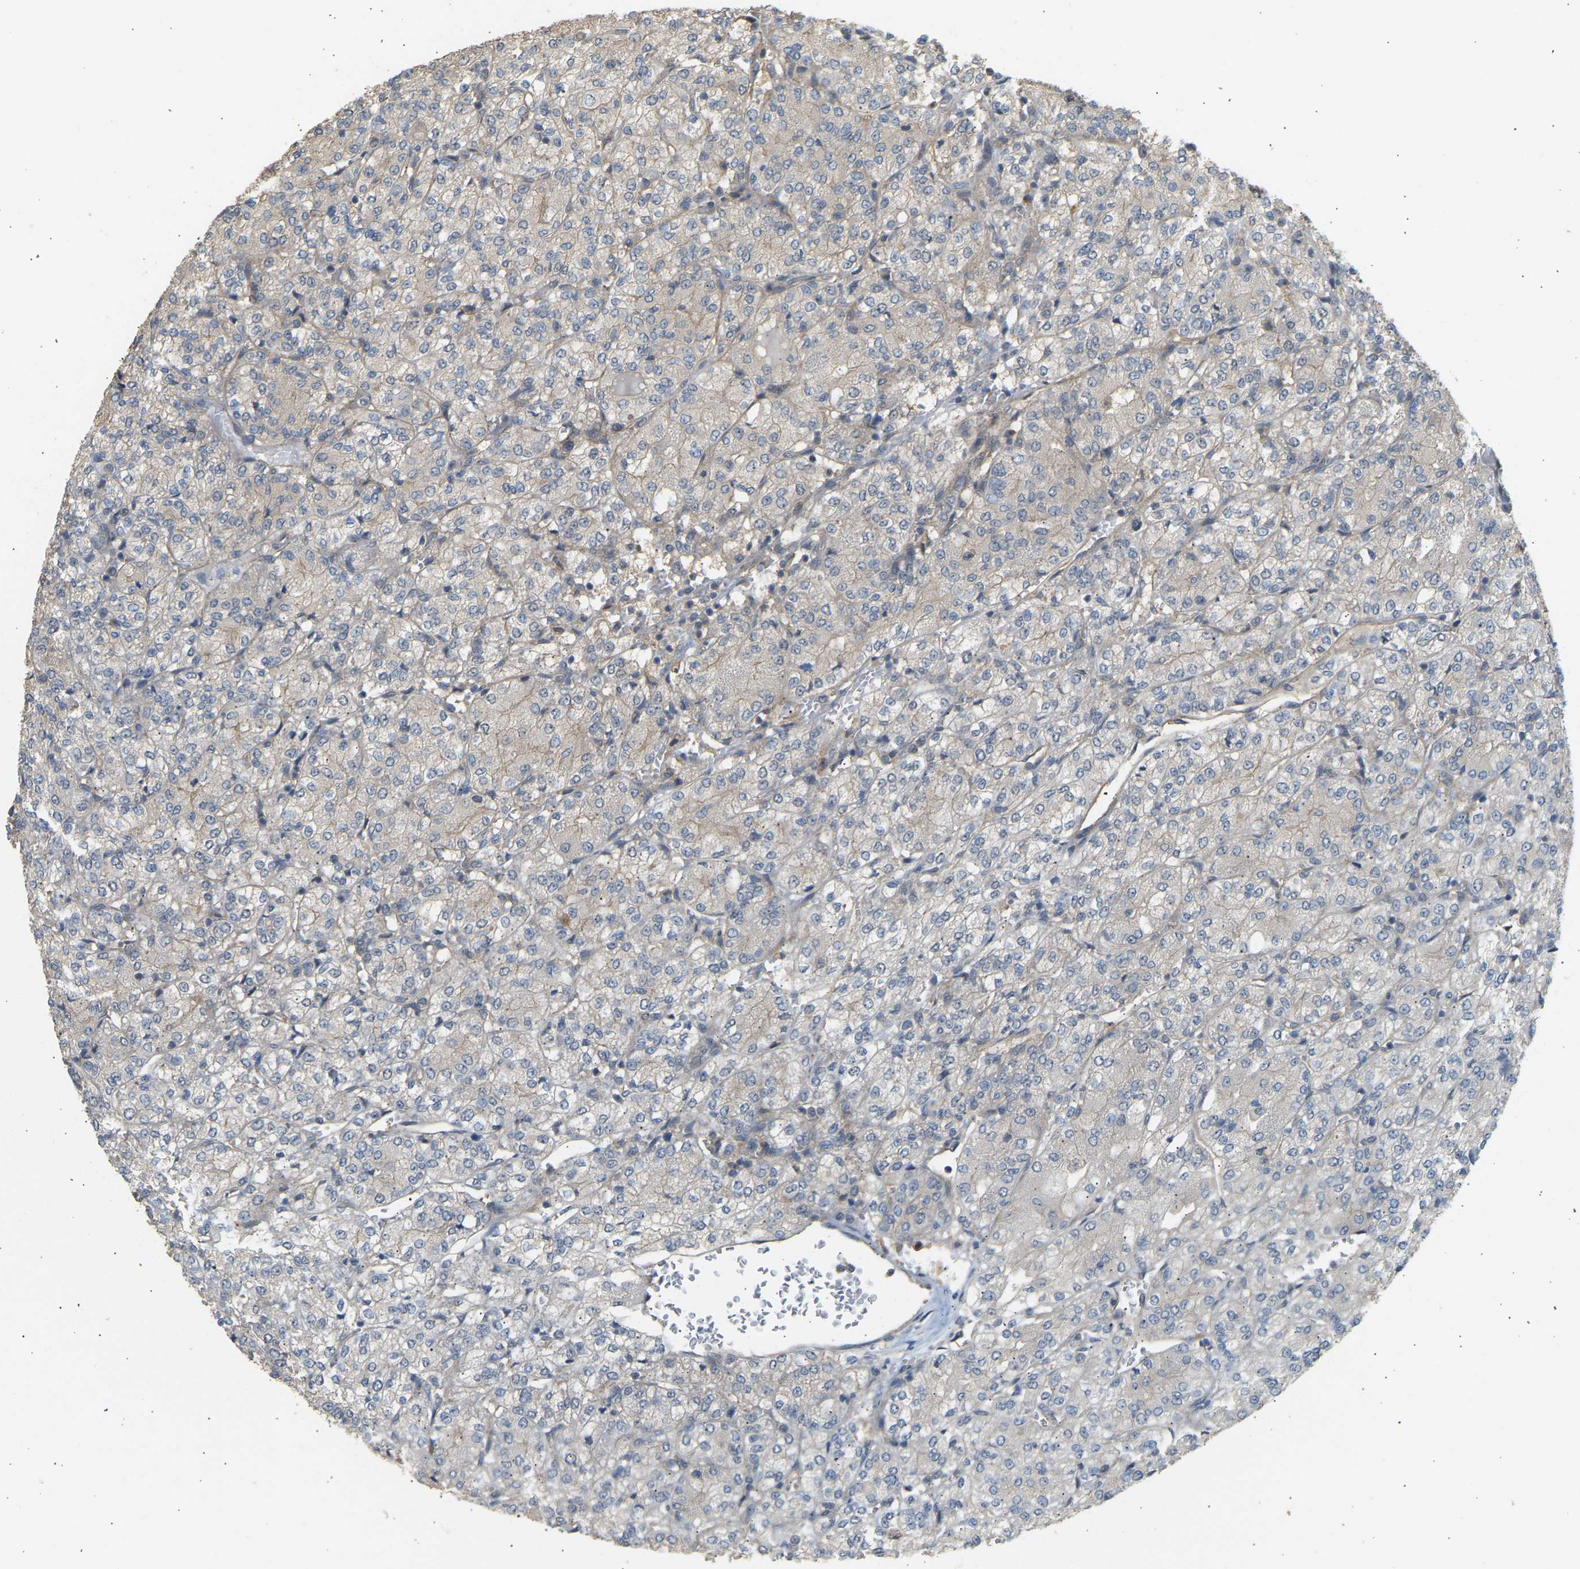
{"staining": {"intensity": "negative", "quantity": "none", "location": "none"}, "tissue": "renal cancer", "cell_type": "Tumor cells", "image_type": "cancer", "snomed": [{"axis": "morphology", "description": "Adenocarcinoma, NOS"}, {"axis": "topography", "description": "Kidney"}], "caption": "Tumor cells show no significant protein positivity in renal adenocarcinoma.", "gene": "RGL1", "patient": {"sex": "male", "age": 77}}